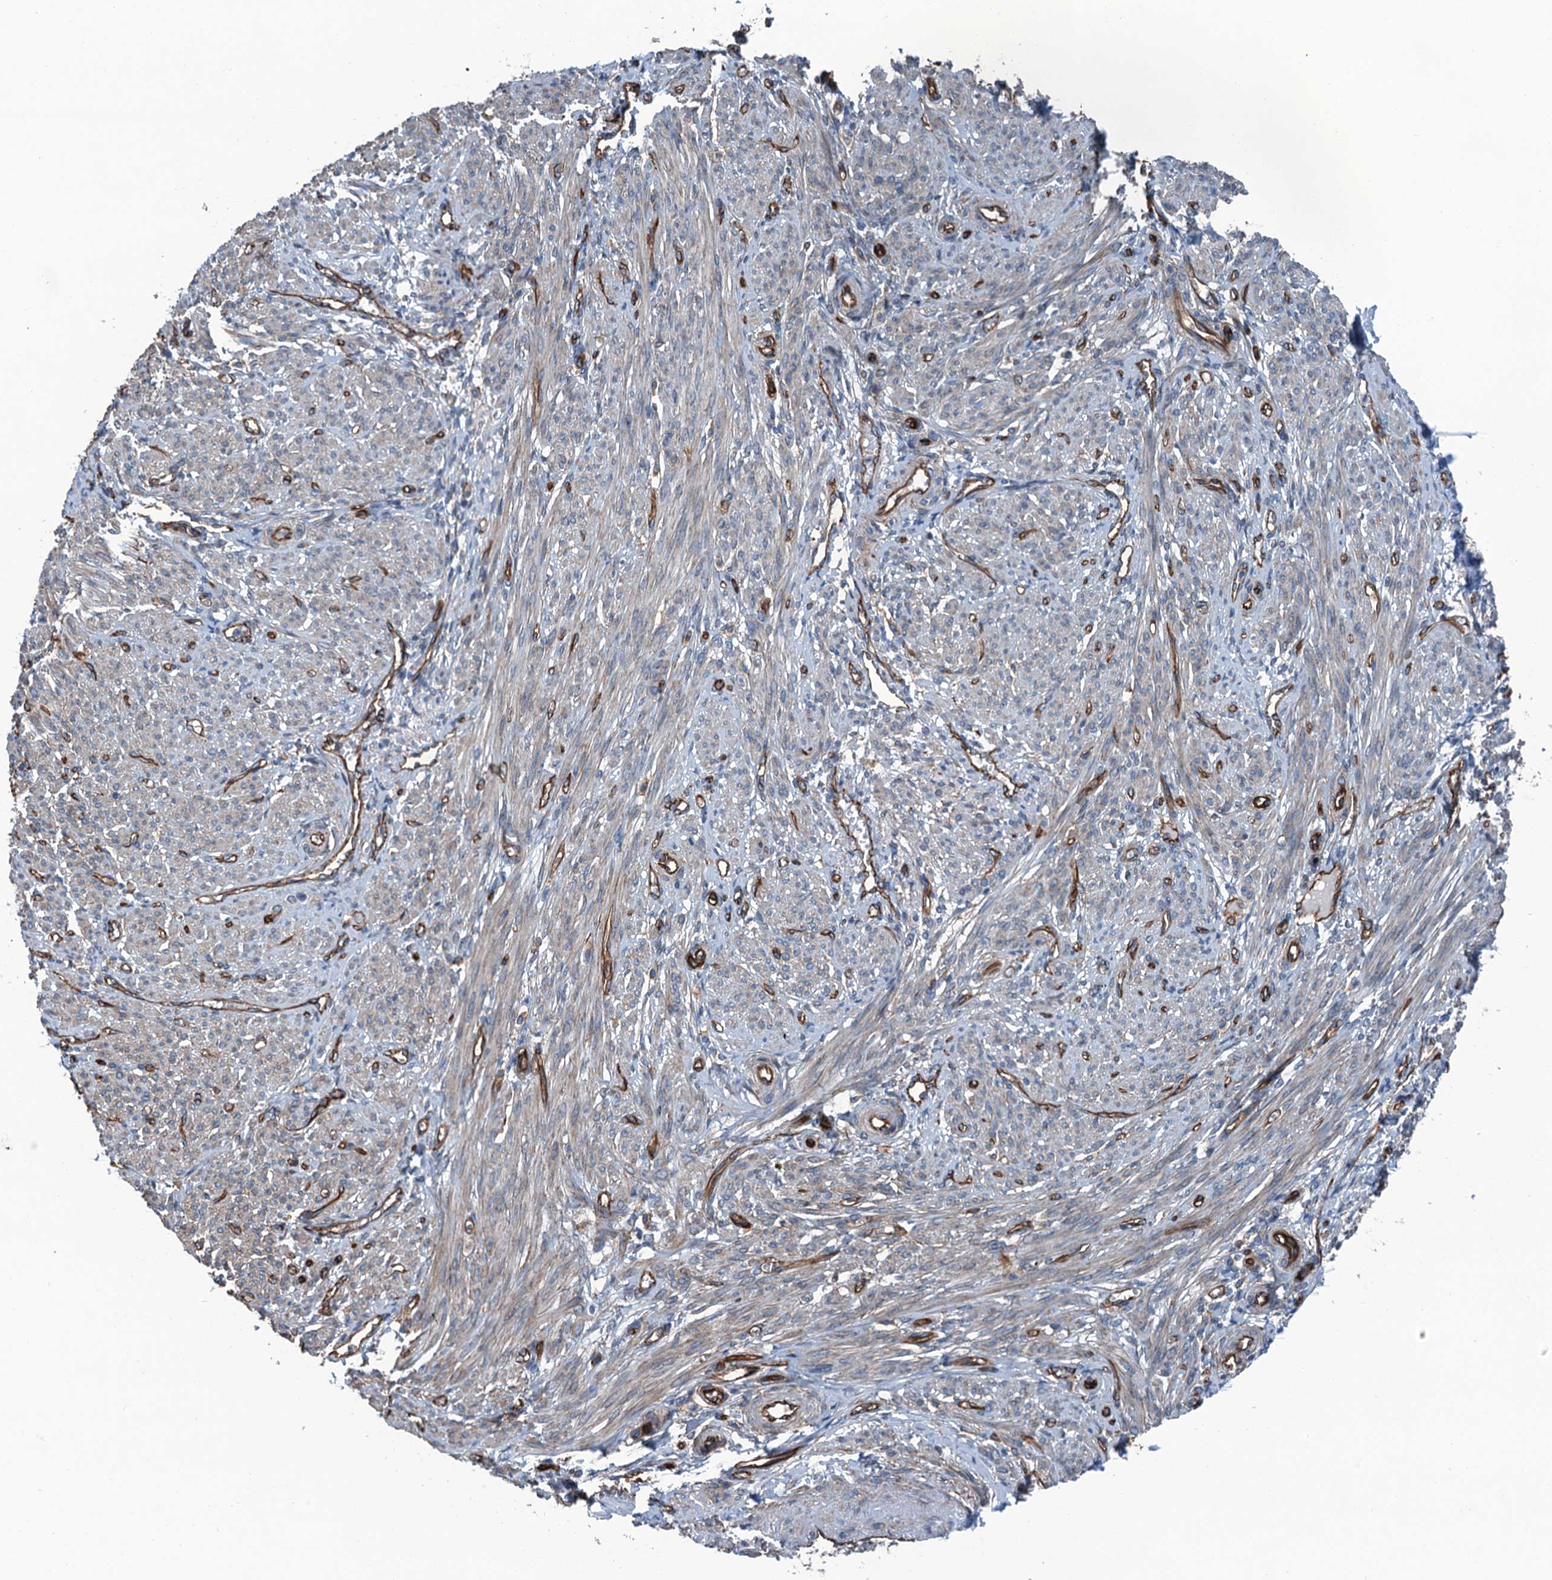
{"staining": {"intensity": "weak", "quantity": "<25%", "location": "cytoplasmic/membranous"}, "tissue": "smooth muscle", "cell_type": "Smooth muscle cells", "image_type": "normal", "snomed": [{"axis": "morphology", "description": "Normal tissue, NOS"}, {"axis": "topography", "description": "Smooth muscle"}], "caption": "DAB (3,3'-diaminobenzidine) immunohistochemical staining of normal smooth muscle demonstrates no significant staining in smooth muscle cells. (DAB (3,3'-diaminobenzidine) IHC visualized using brightfield microscopy, high magnification).", "gene": "NMRAL1", "patient": {"sex": "female", "age": 39}}